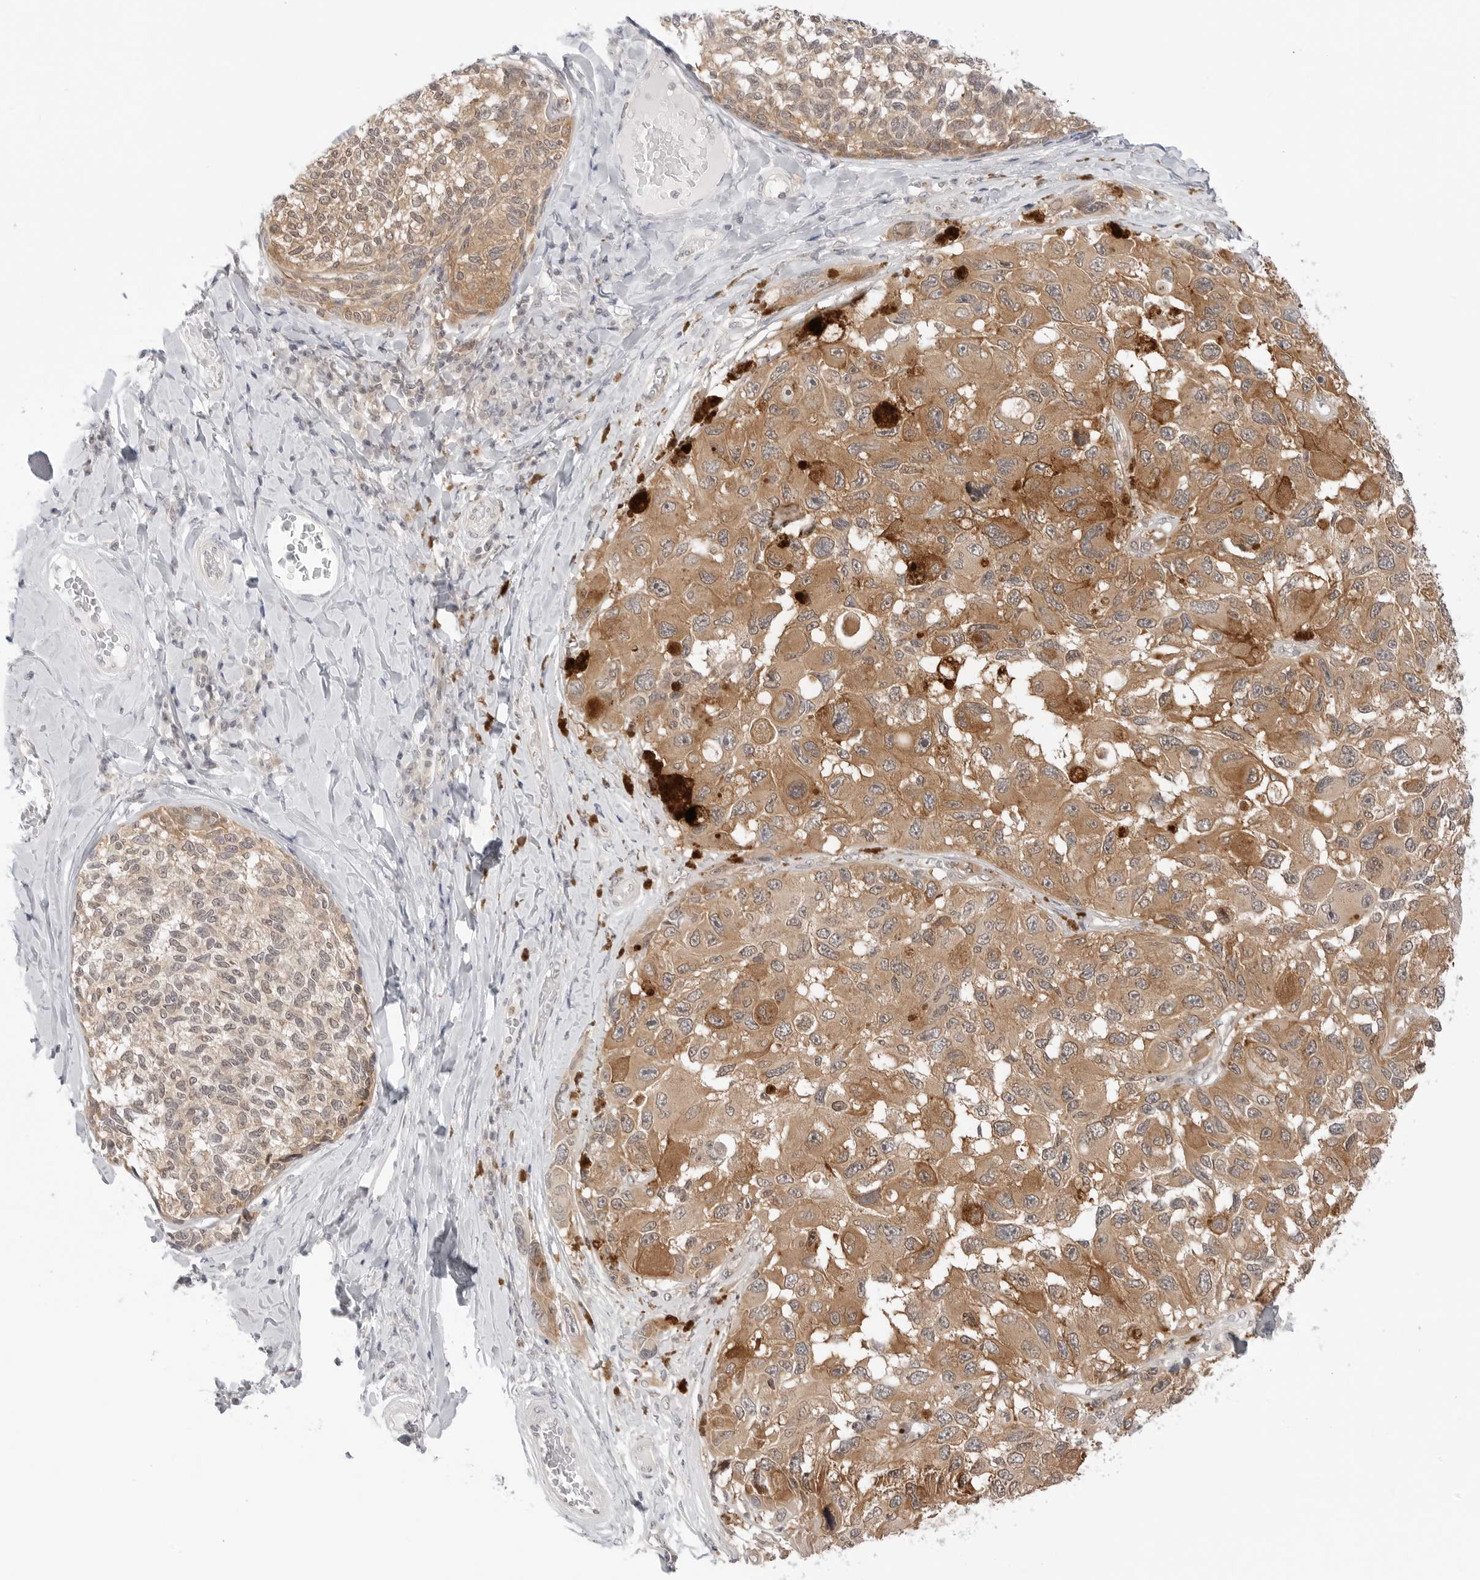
{"staining": {"intensity": "moderate", "quantity": ">75%", "location": "cytoplasmic/membranous"}, "tissue": "melanoma", "cell_type": "Tumor cells", "image_type": "cancer", "snomed": [{"axis": "morphology", "description": "Malignant melanoma, NOS"}, {"axis": "topography", "description": "Skin"}], "caption": "The photomicrograph demonstrates a brown stain indicating the presence of a protein in the cytoplasmic/membranous of tumor cells in malignant melanoma.", "gene": "NUDC", "patient": {"sex": "female", "age": 73}}